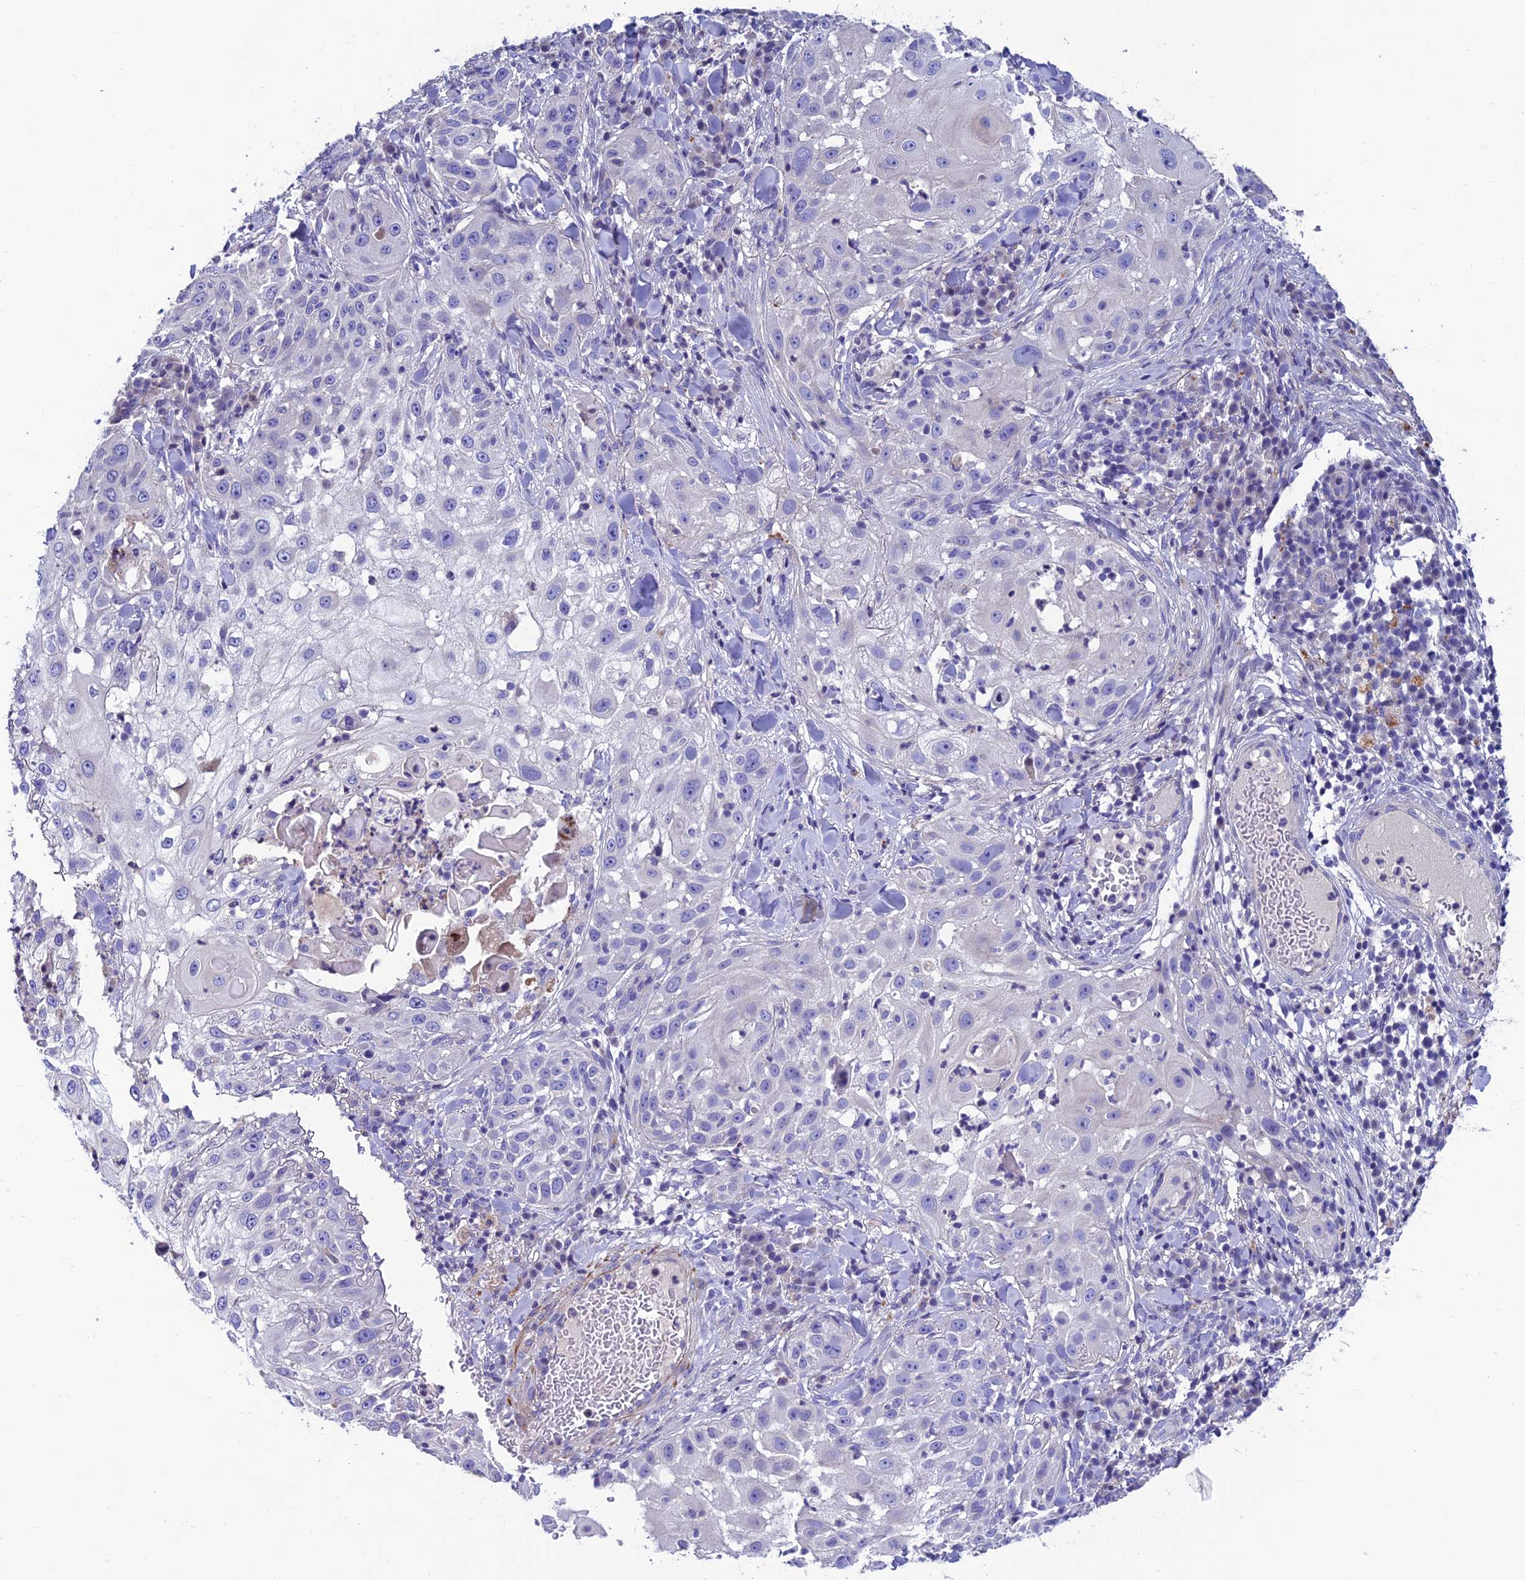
{"staining": {"intensity": "negative", "quantity": "none", "location": "none"}, "tissue": "skin cancer", "cell_type": "Tumor cells", "image_type": "cancer", "snomed": [{"axis": "morphology", "description": "Squamous cell carcinoma, NOS"}, {"axis": "topography", "description": "Skin"}], "caption": "High magnification brightfield microscopy of skin cancer (squamous cell carcinoma) stained with DAB (3,3'-diaminobenzidine) (brown) and counterstained with hematoxylin (blue): tumor cells show no significant staining.", "gene": "FAM178B", "patient": {"sex": "female", "age": 44}}